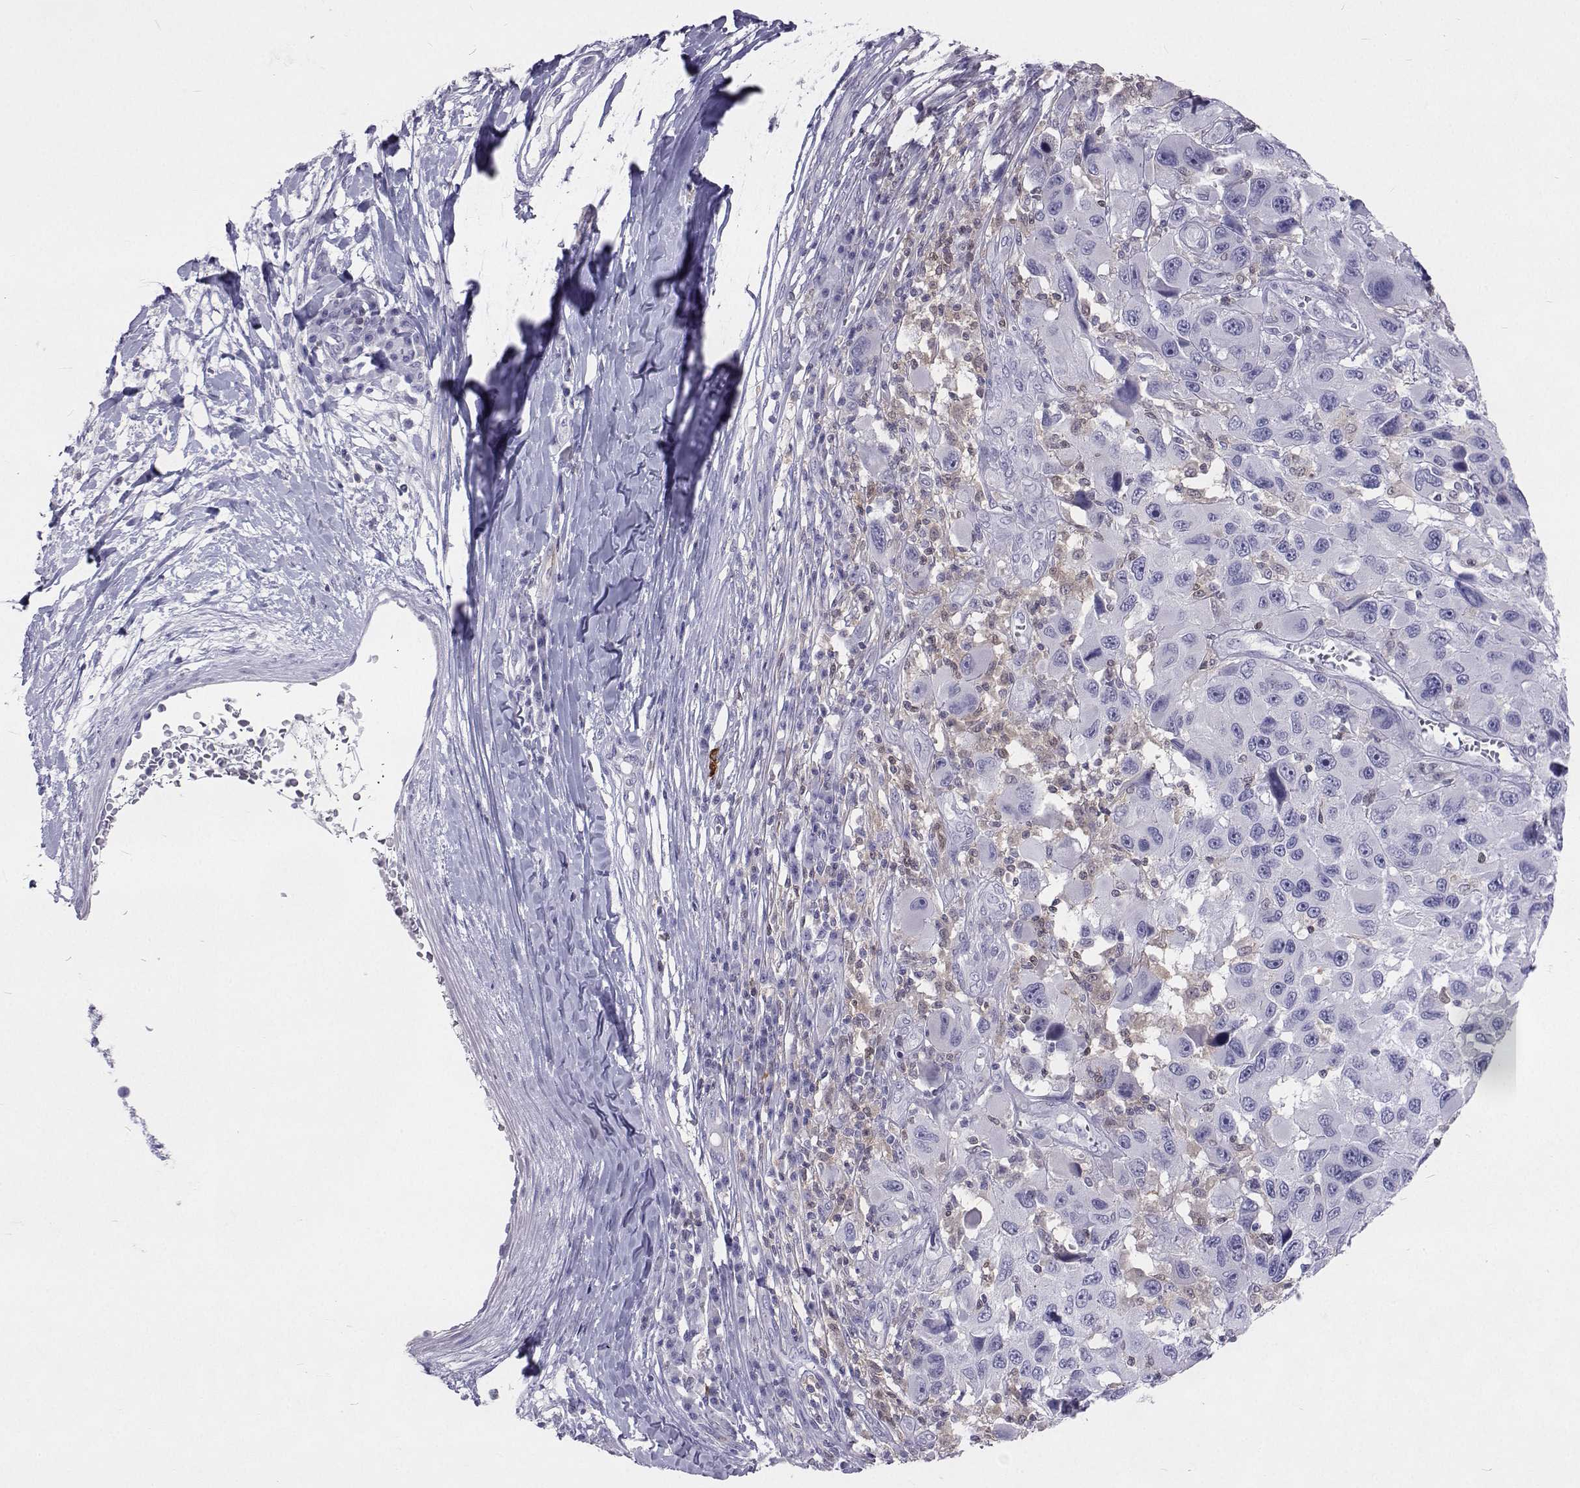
{"staining": {"intensity": "negative", "quantity": "none", "location": "none"}, "tissue": "melanoma", "cell_type": "Tumor cells", "image_type": "cancer", "snomed": [{"axis": "morphology", "description": "Malignant melanoma, NOS"}, {"axis": "topography", "description": "Skin"}], "caption": "Human malignant melanoma stained for a protein using immunohistochemistry (IHC) exhibits no expression in tumor cells.", "gene": "GALM", "patient": {"sex": "male", "age": 53}}